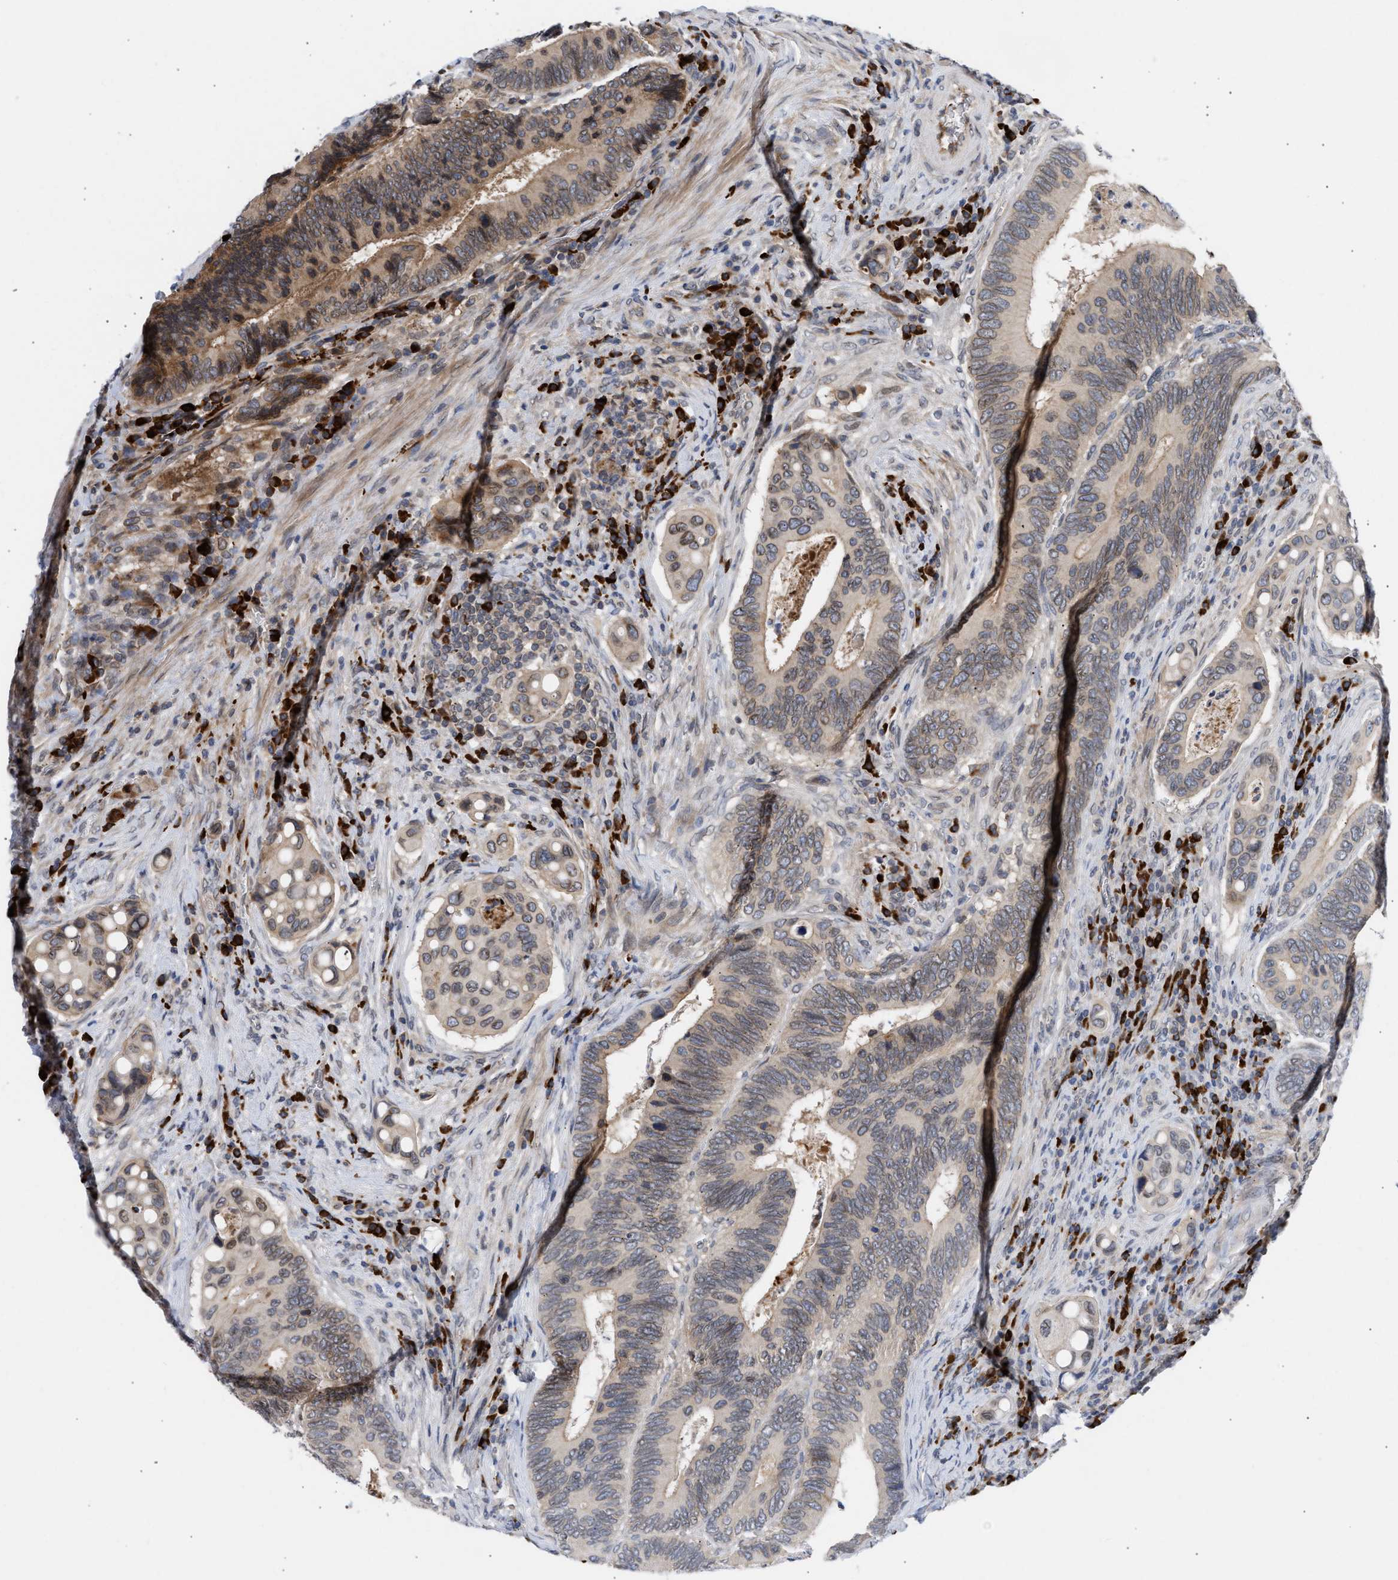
{"staining": {"intensity": "weak", "quantity": "25%-75%", "location": "cytoplasmic/membranous,nuclear"}, "tissue": "colorectal cancer", "cell_type": "Tumor cells", "image_type": "cancer", "snomed": [{"axis": "morphology", "description": "Inflammation, NOS"}, {"axis": "morphology", "description": "Adenocarcinoma, NOS"}, {"axis": "topography", "description": "Colon"}], "caption": "A brown stain shows weak cytoplasmic/membranous and nuclear staining of a protein in human colorectal cancer (adenocarcinoma) tumor cells.", "gene": "NUP62", "patient": {"sex": "male", "age": 72}}